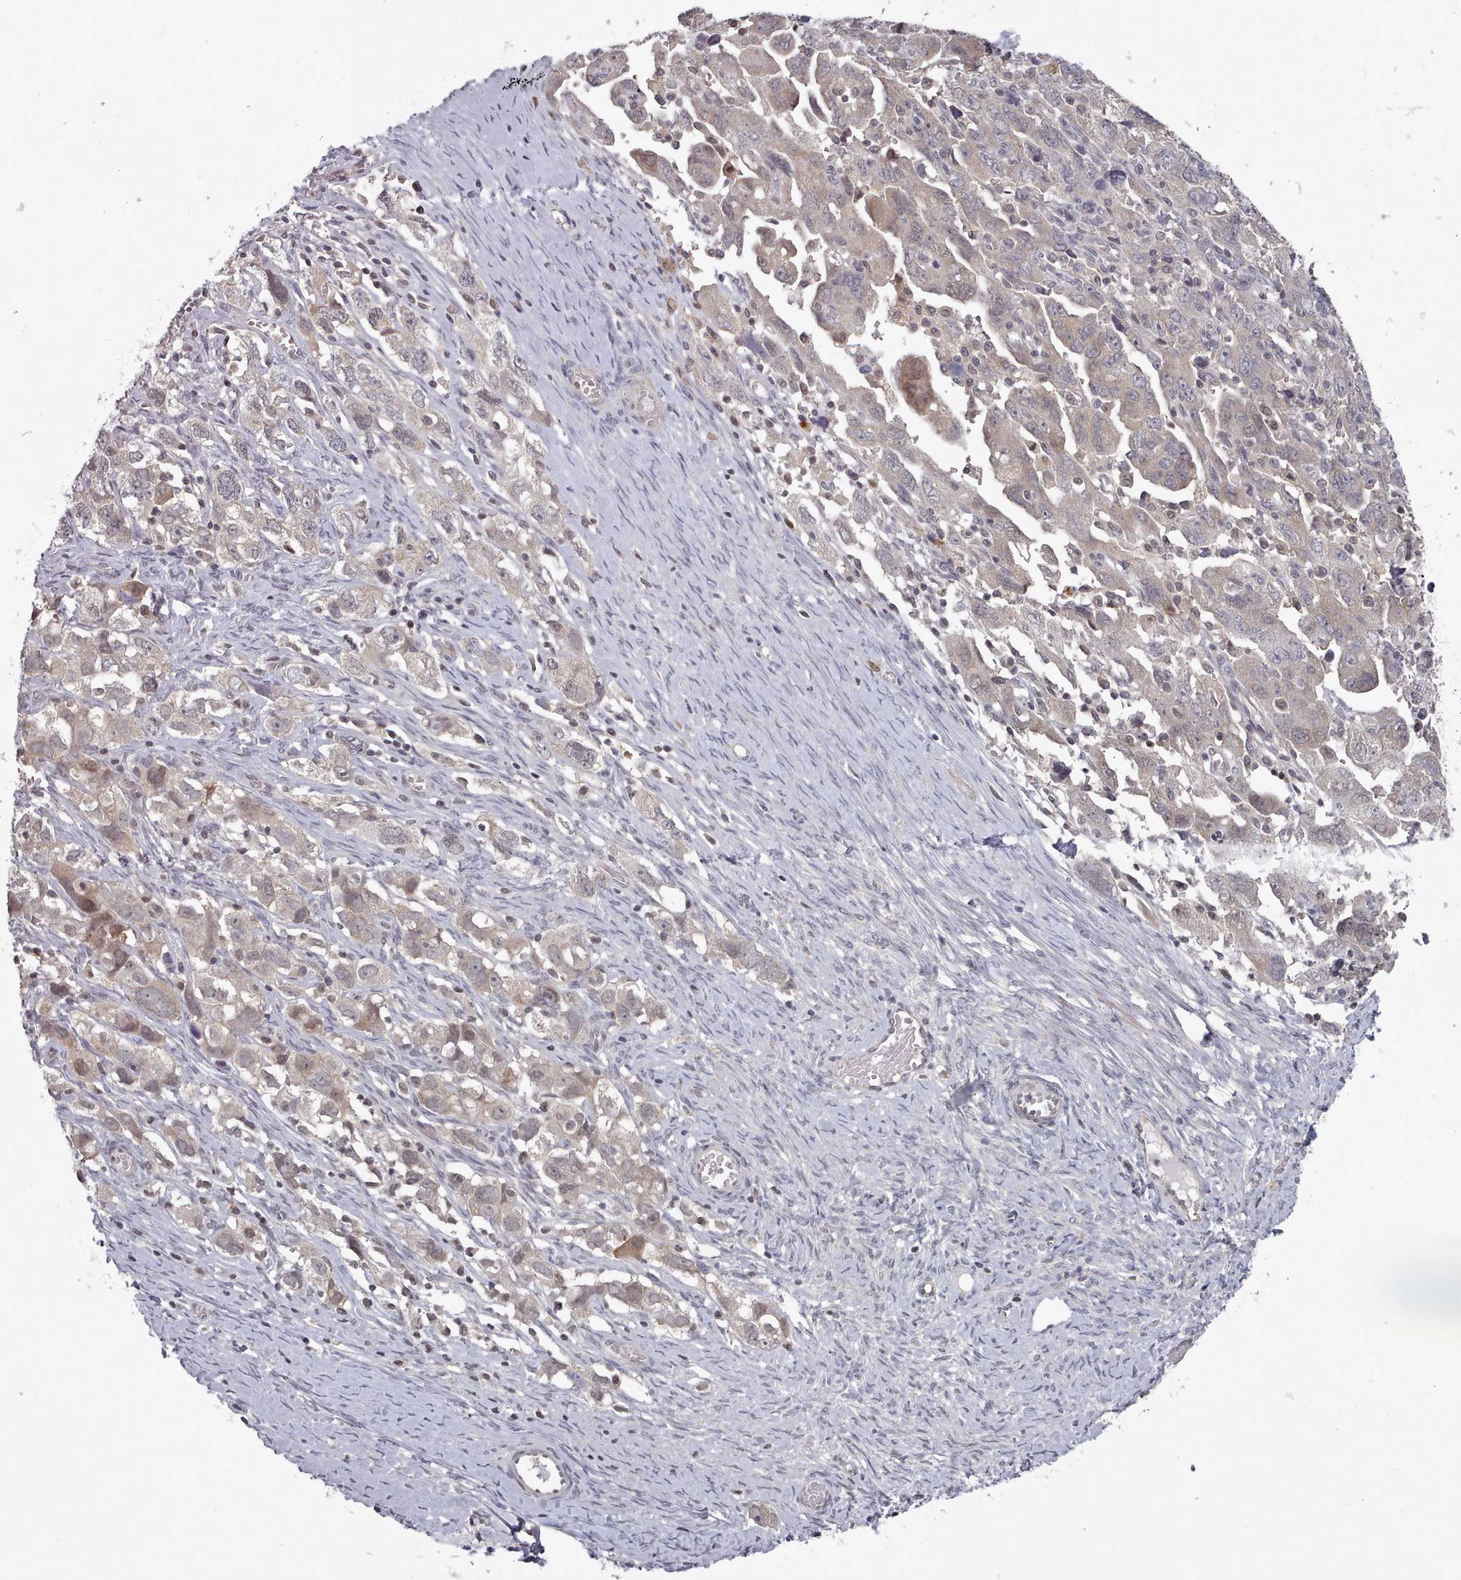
{"staining": {"intensity": "weak", "quantity": "<25%", "location": "nuclear"}, "tissue": "ovarian cancer", "cell_type": "Tumor cells", "image_type": "cancer", "snomed": [{"axis": "morphology", "description": "Carcinoma, NOS"}, {"axis": "morphology", "description": "Cystadenocarcinoma, serous, NOS"}, {"axis": "topography", "description": "Ovary"}], "caption": "Immunohistochemical staining of human carcinoma (ovarian) demonstrates no significant expression in tumor cells.", "gene": "HYAL3", "patient": {"sex": "female", "age": 69}}